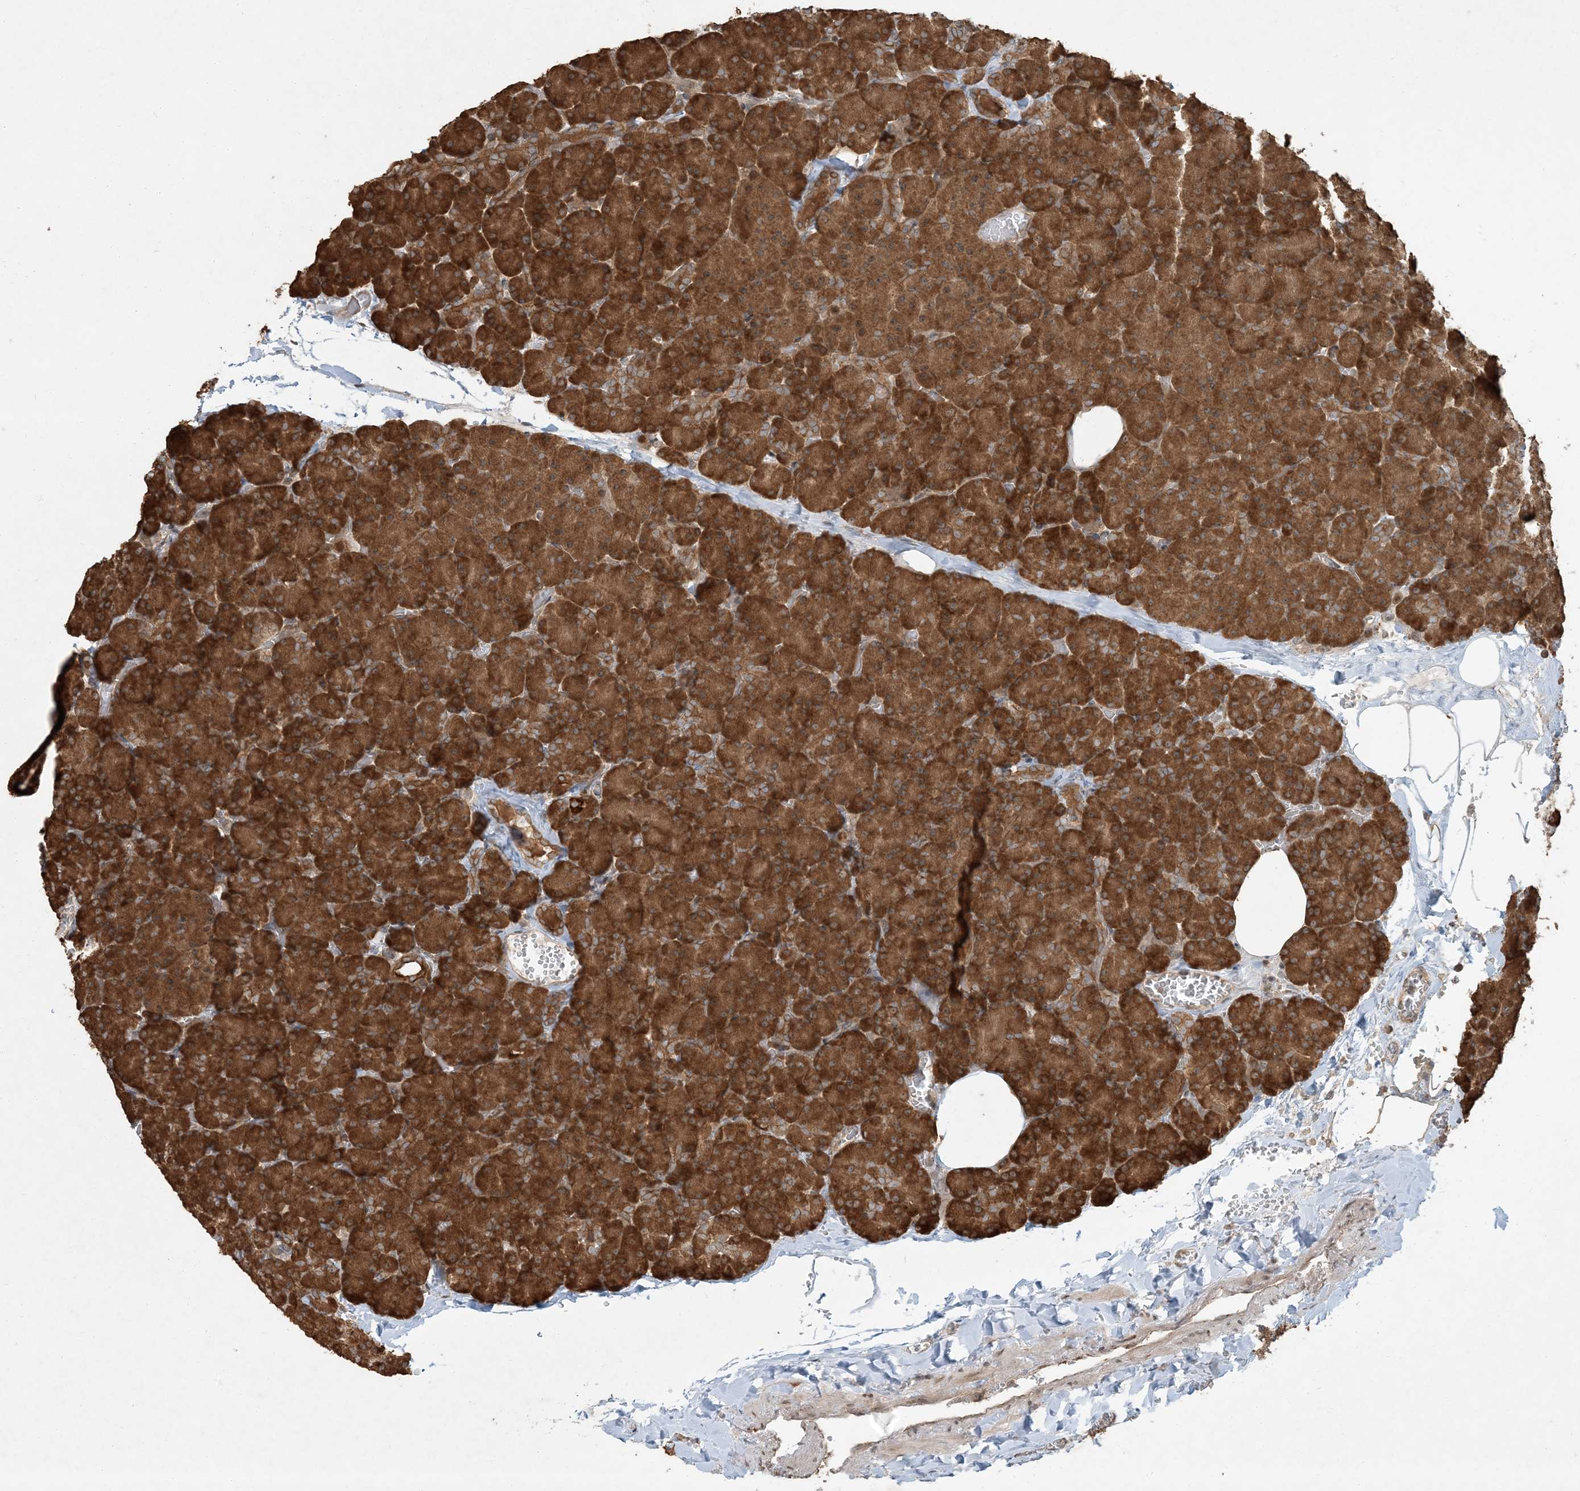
{"staining": {"intensity": "strong", "quantity": ">75%", "location": "cytoplasmic/membranous"}, "tissue": "pancreas", "cell_type": "Exocrine glandular cells", "image_type": "normal", "snomed": [{"axis": "morphology", "description": "Normal tissue, NOS"}, {"axis": "morphology", "description": "Carcinoid, malignant, NOS"}, {"axis": "topography", "description": "Pancreas"}], "caption": "Immunohistochemistry (DAB) staining of unremarkable pancreas exhibits strong cytoplasmic/membranous protein positivity in approximately >75% of exocrine glandular cells.", "gene": "COMMD8", "patient": {"sex": "female", "age": 35}}